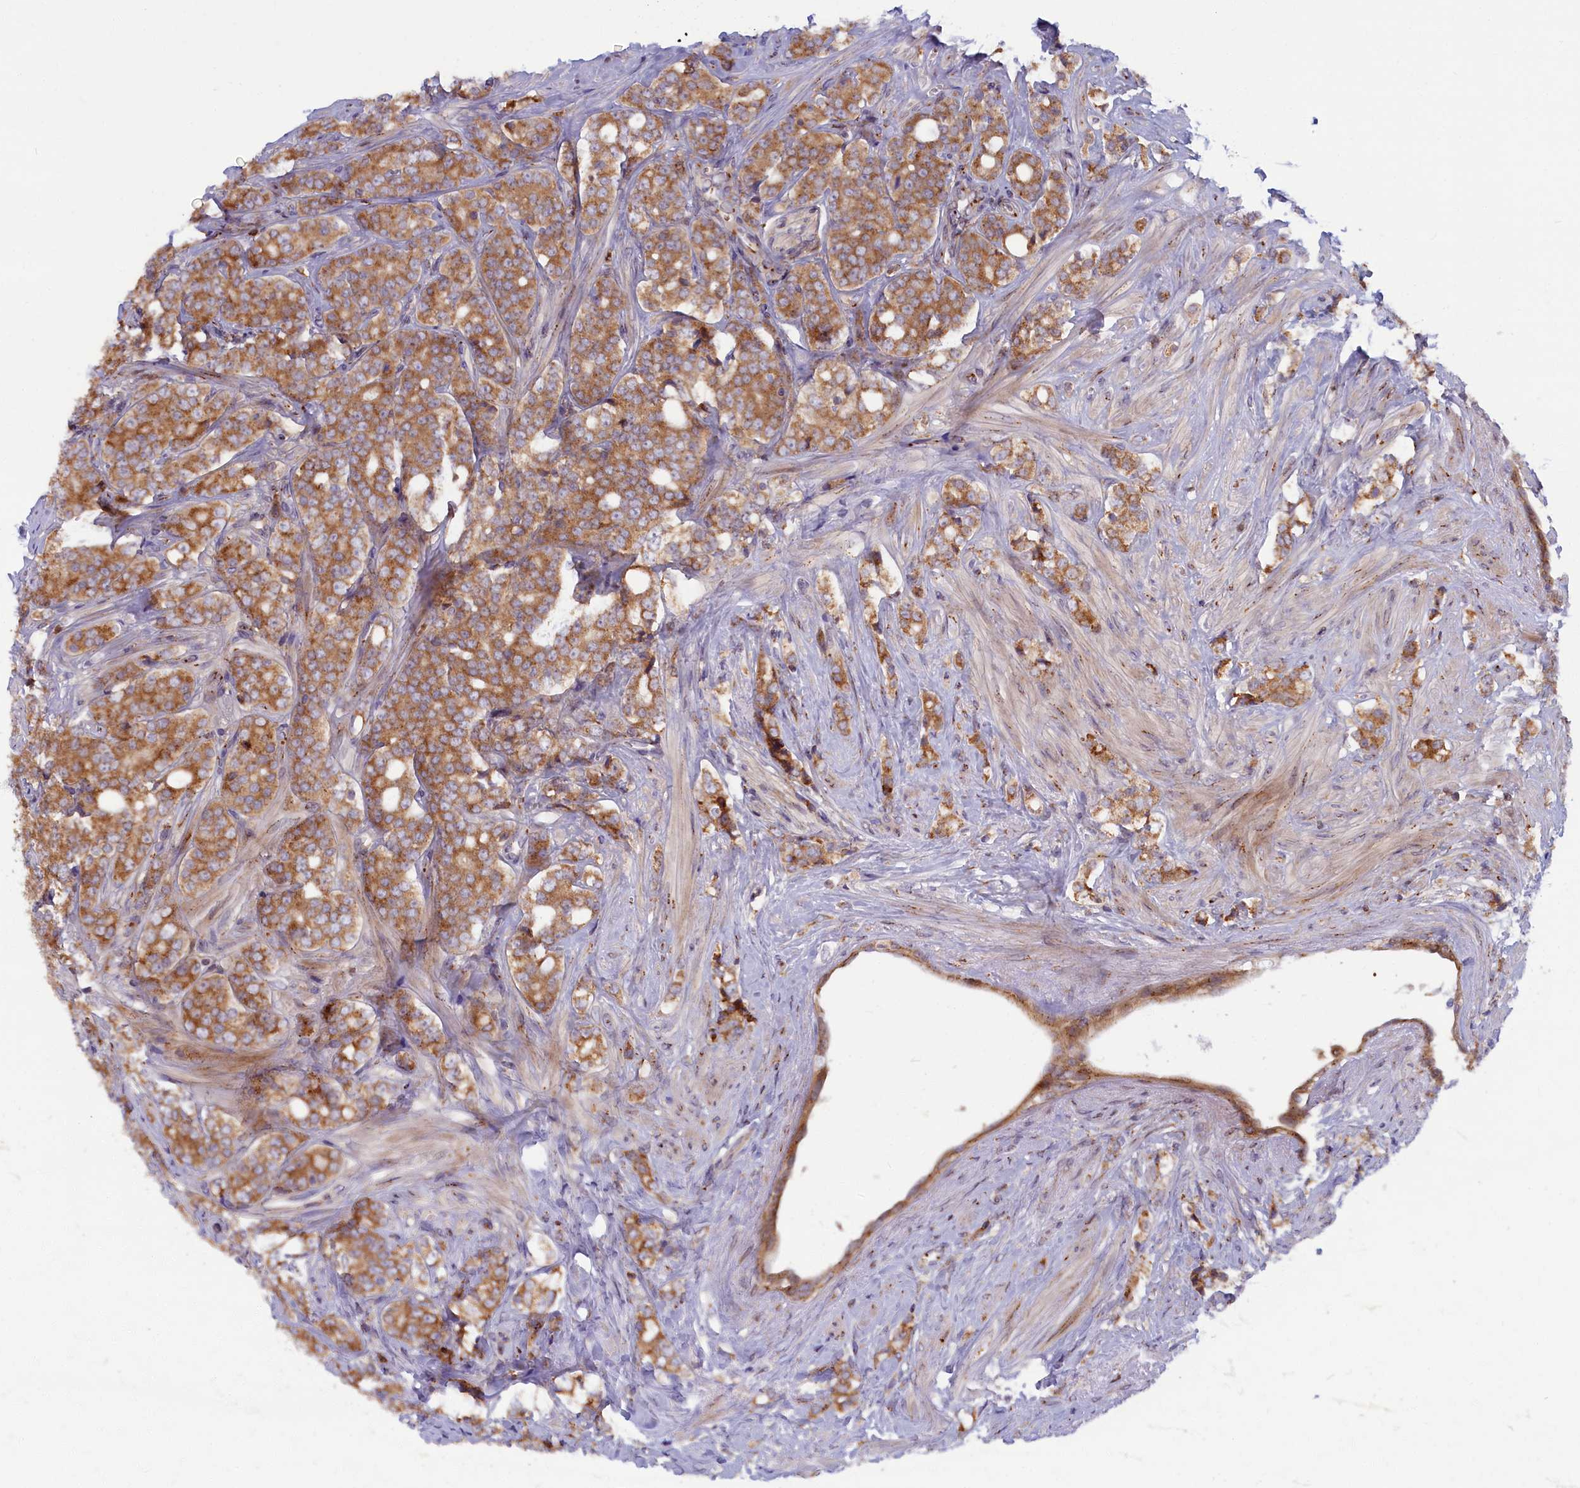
{"staining": {"intensity": "moderate", "quantity": ">75%", "location": "cytoplasmic/membranous"}, "tissue": "prostate cancer", "cell_type": "Tumor cells", "image_type": "cancer", "snomed": [{"axis": "morphology", "description": "Adenocarcinoma, High grade"}, {"axis": "topography", "description": "Prostate"}], "caption": "Prostate adenocarcinoma (high-grade) tissue exhibits moderate cytoplasmic/membranous staining in about >75% of tumor cells, visualized by immunohistochemistry.", "gene": "BLVRB", "patient": {"sex": "male", "age": 62}}